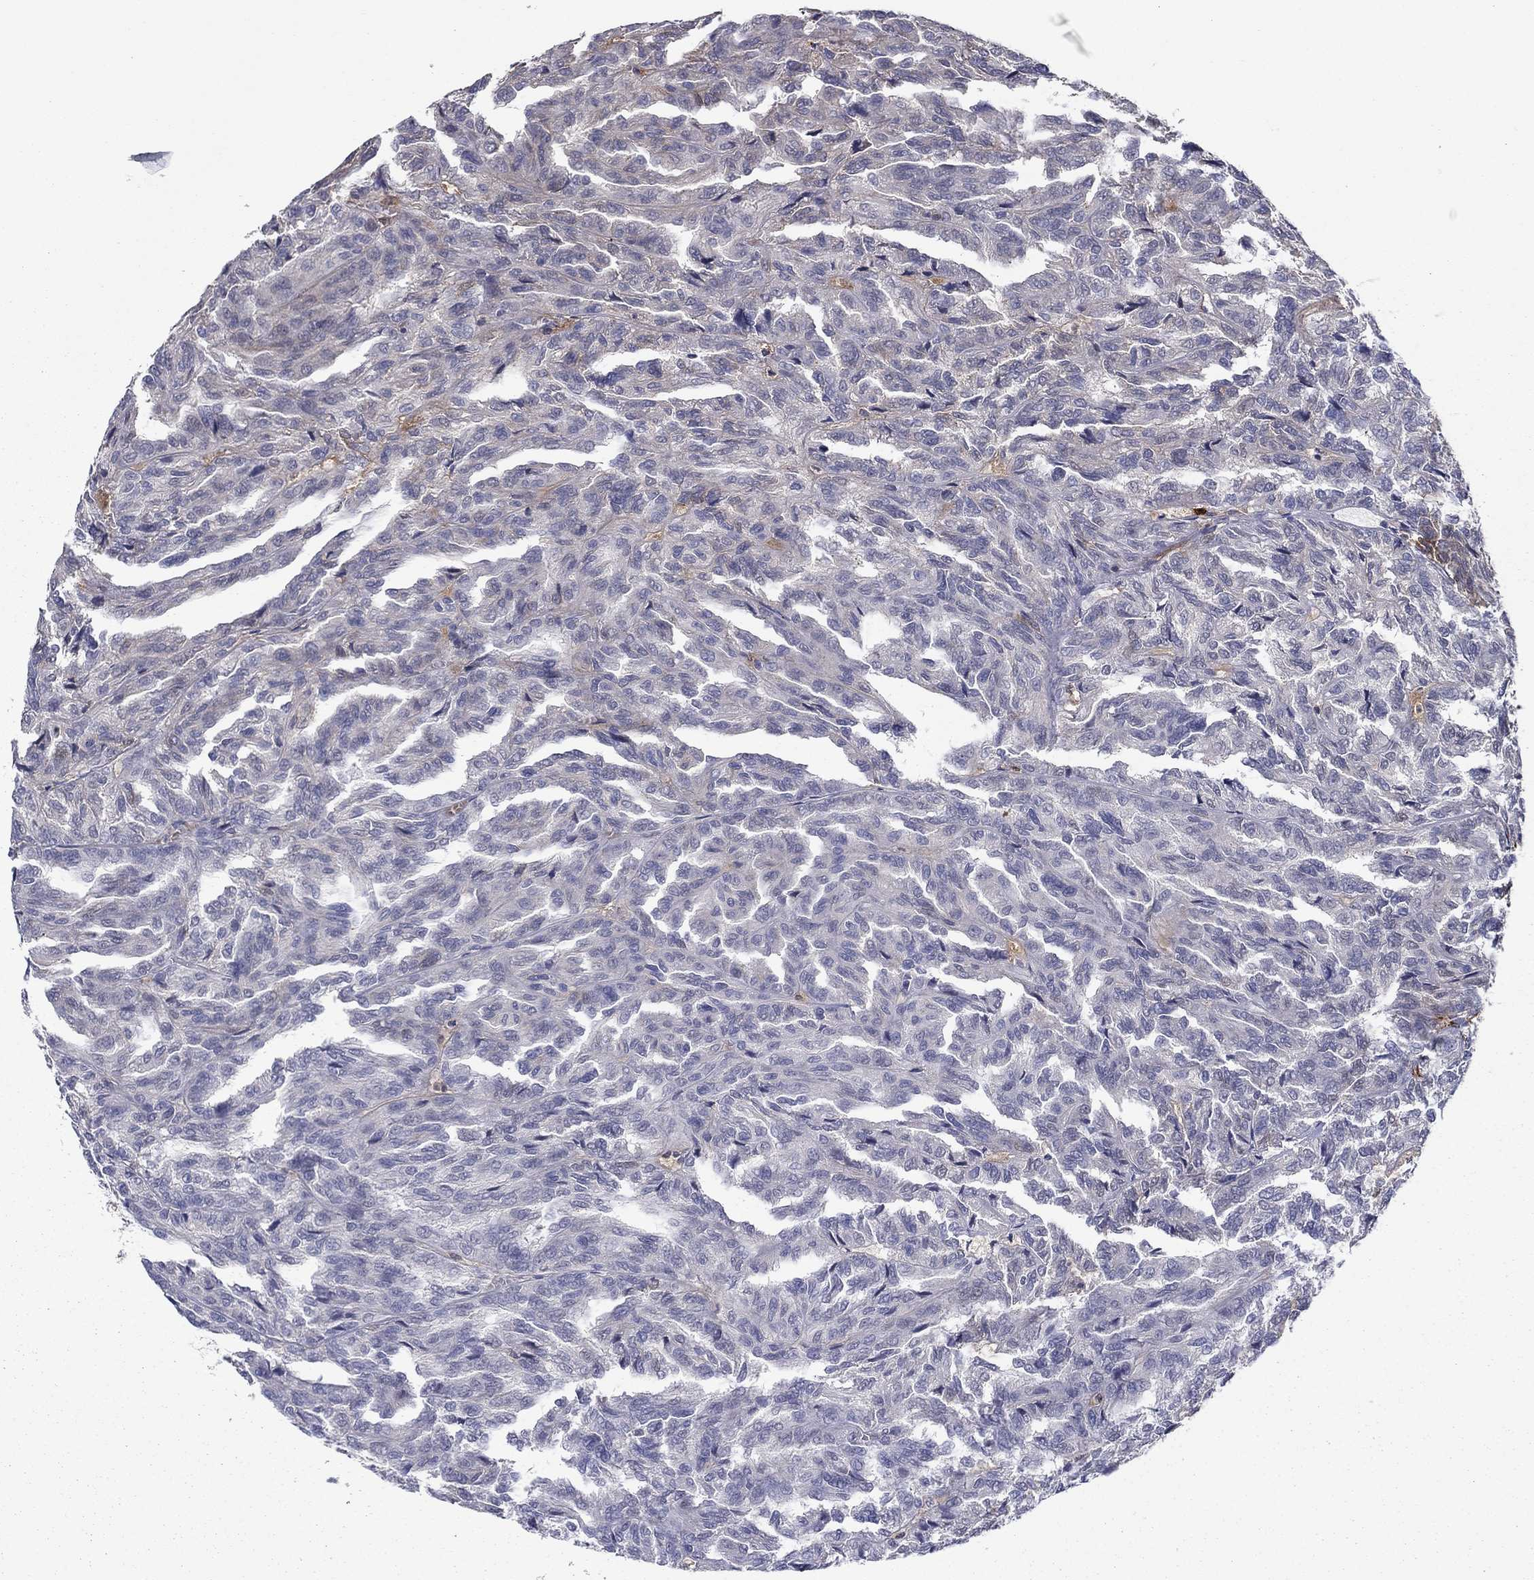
{"staining": {"intensity": "negative", "quantity": "none", "location": "none"}, "tissue": "renal cancer", "cell_type": "Tumor cells", "image_type": "cancer", "snomed": [{"axis": "morphology", "description": "Adenocarcinoma, NOS"}, {"axis": "topography", "description": "Kidney"}], "caption": "This photomicrograph is of renal cancer stained with immunohistochemistry (IHC) to label a protein in brown with the nuclei are counter-stained blue. There is no positivity in tumor cells. Brightfield microscopy of immunohistochemistry (IHC) stained with DAB (brown) and hematoxylin (blue), captured at high magnification.", "gene": "HPX", "patient": {"sex": "male", "age": 79}}